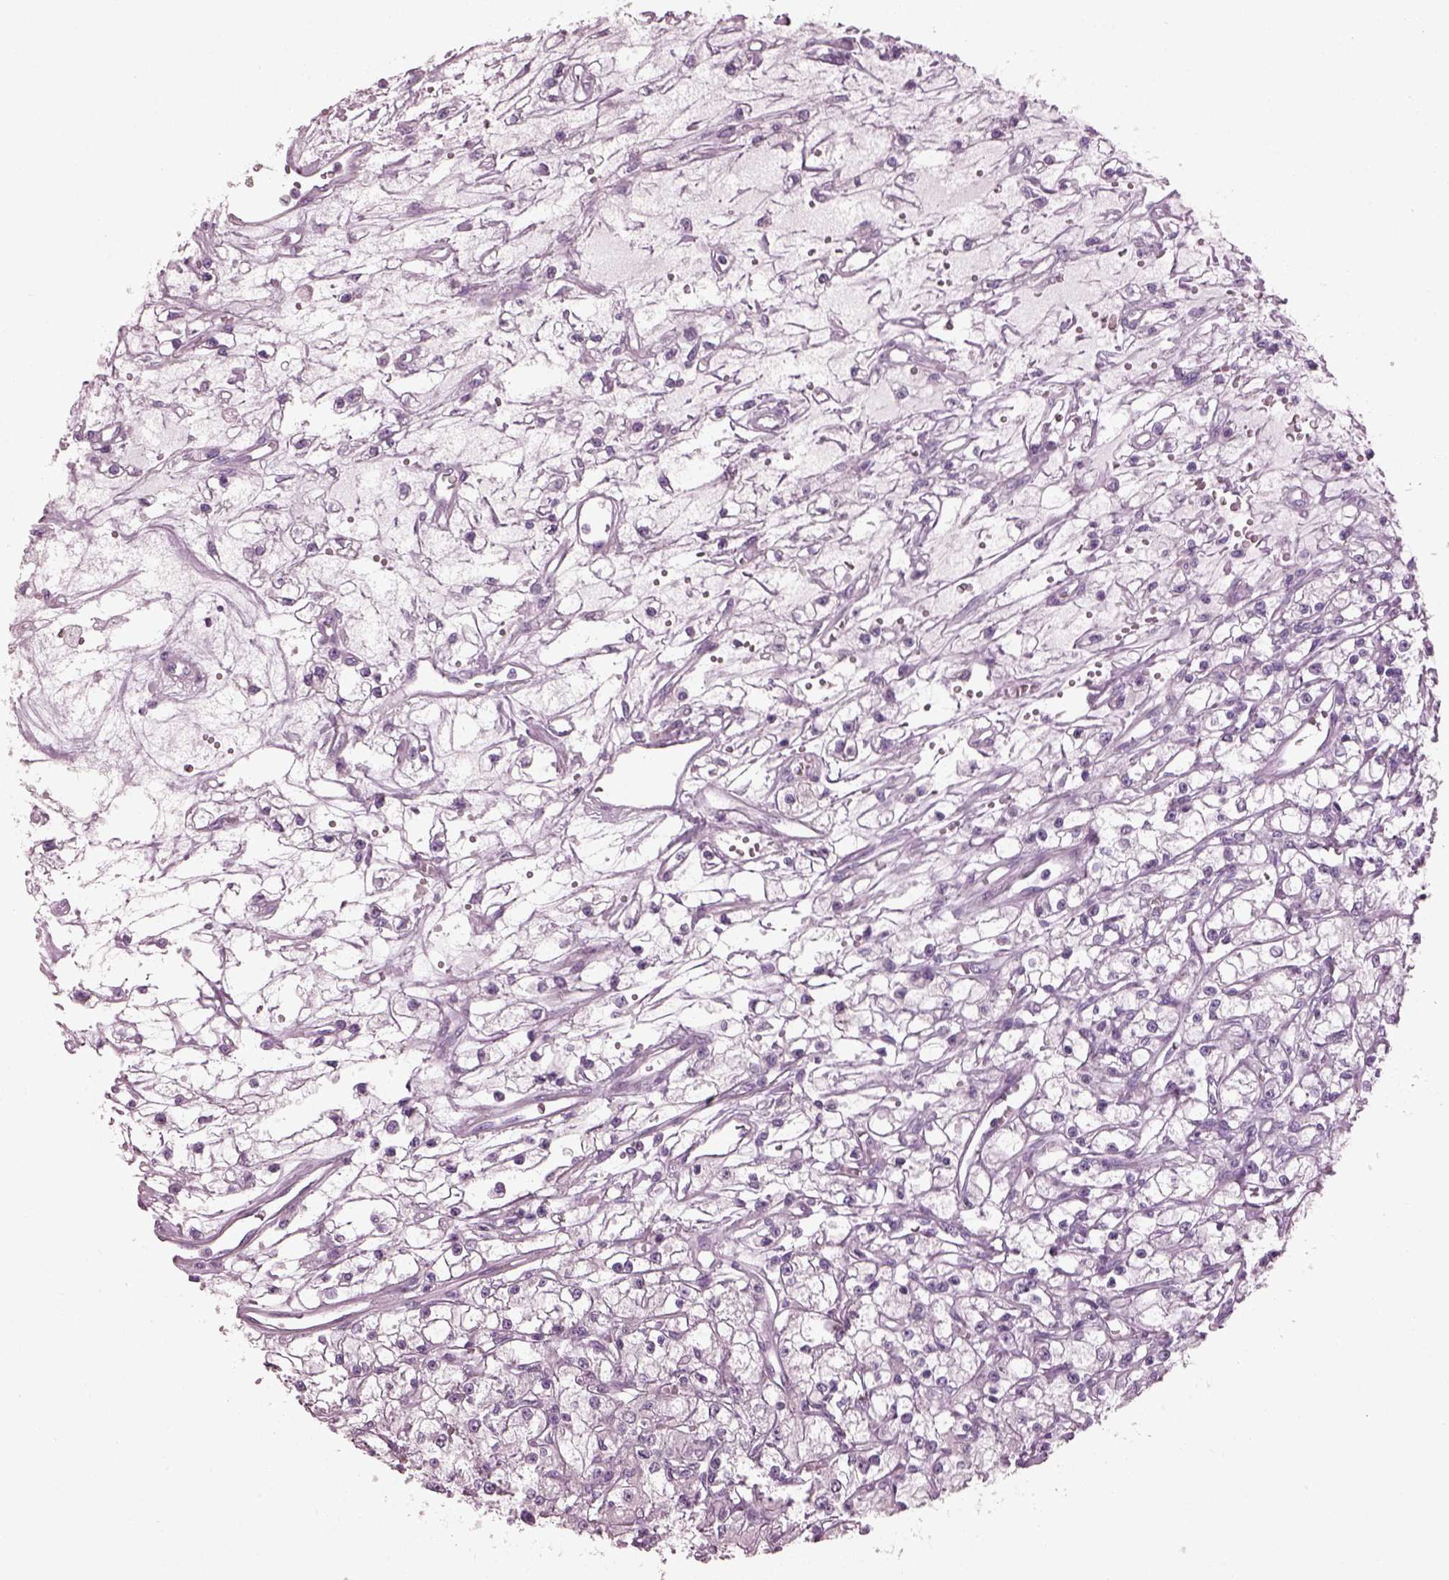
{"staining": {"intensity": "negative", "quantity": "none", "location": "none"}, "tissue": "renal cancer", "cell_type": "Tumor cells", "image_type": "cancer", "snomed": [{"axis": "morphology", "description": "Adenocarcinoma, NOS"}, {"axis": "topography", "description": "Kidney"}], "caption": "Immunohistochemistry image of human renal cancer stained for a protein (brown), which shows no expression in tumor cells. Nuclei are stained in blue.", "gene": "PDC", "patient": {"sex": "female", "age": 59}}